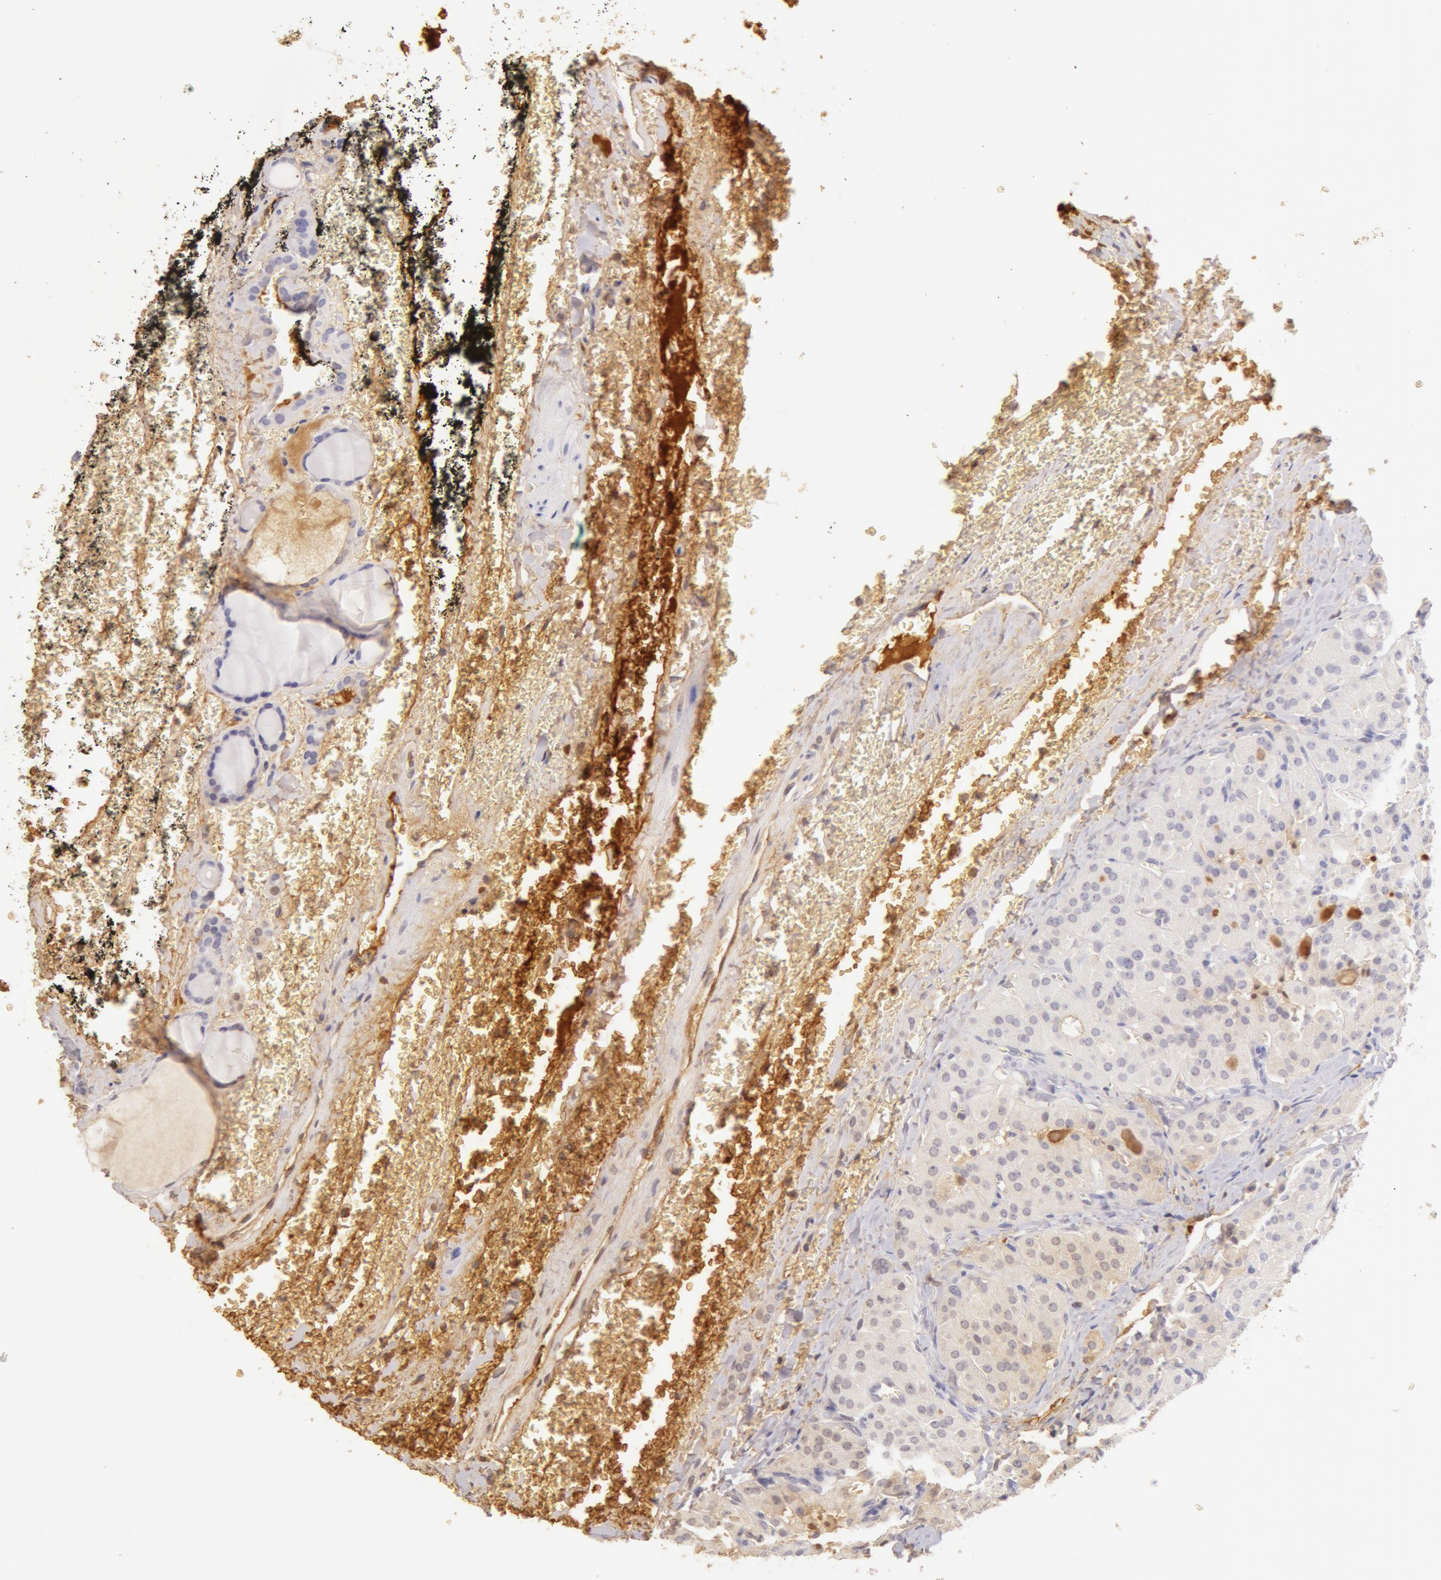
{"staining": {"intensity": "negative", "quantity": "none", "location": "none"}, "tissue": "thyroid cancer", "cell_type": "Tumor cells", "image_type": "cancer", "snomed": [{"axis": "morphology", "description": "Carcinoma, NOS"}, {"axis": "topography", "description": "Thyroid gland"}], "caption": "High magnification brightfield microscopy of carcinoma (thyroid) stained with DAB (brown) and counterstained with hematoxylin (blue): tumor cells show no significant staining.", "gene": "AHSG", "patient": {"sex": "male", "age": 76}}